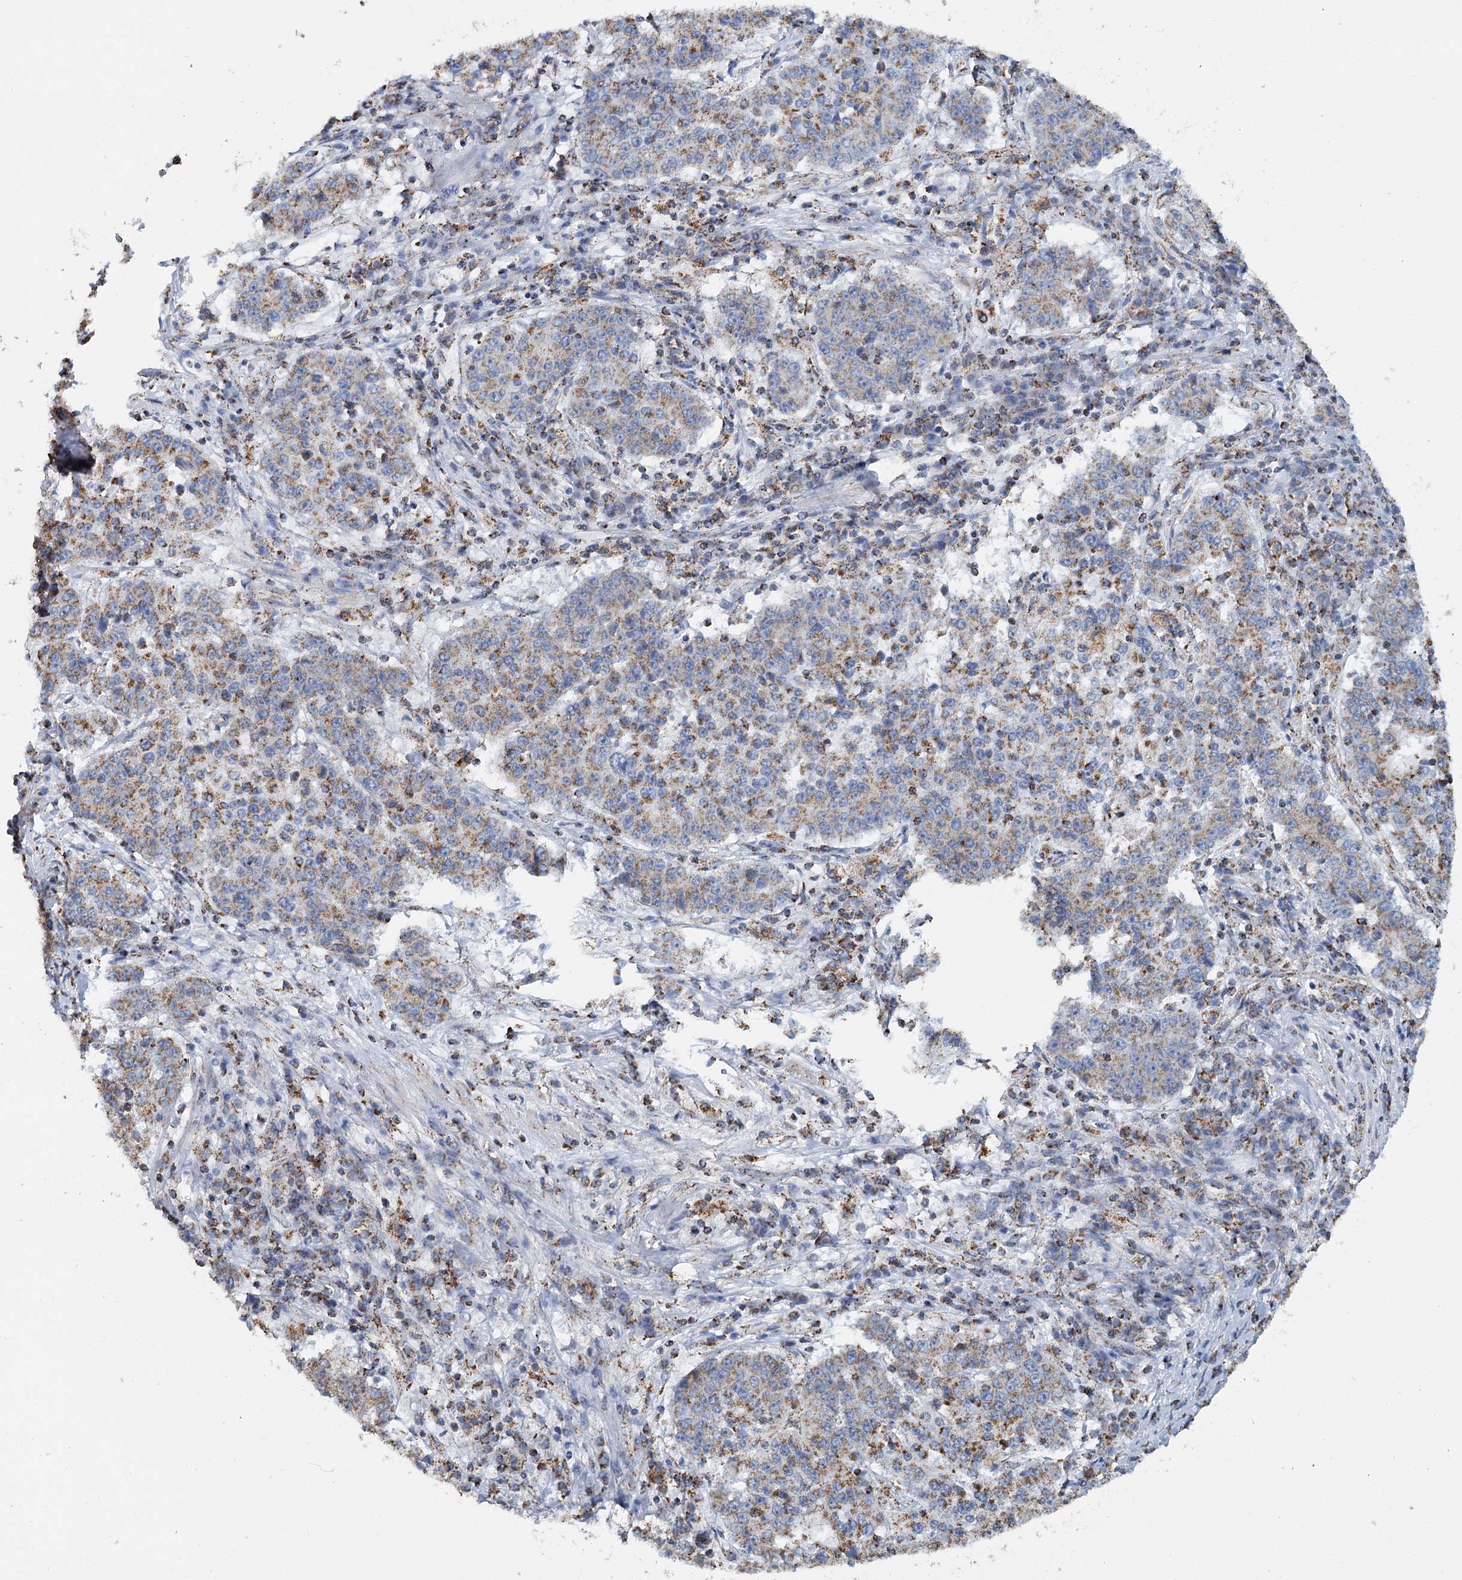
{"staining": {"intensity": "moderate", "quantity": ">75%", "location": "cytoplasmic/membranous"}, "tissue": "stomach cancer", "cell_type": "Tumor cells", "image_type": "cancer", "snomed": [{"axis": "morphology", "description": "Adenocarcinoma, NOS"}, {"axis": "topography", "description": "Stomach"}], "caption": "Protein expression analysis of stomach adenocarcinoma reveals moderate cytoplasmic/membranous positivity in approximately >75% of tumor cells.", "gene": "MRPL44", "patient": {"sex": "male", "age": 59}}